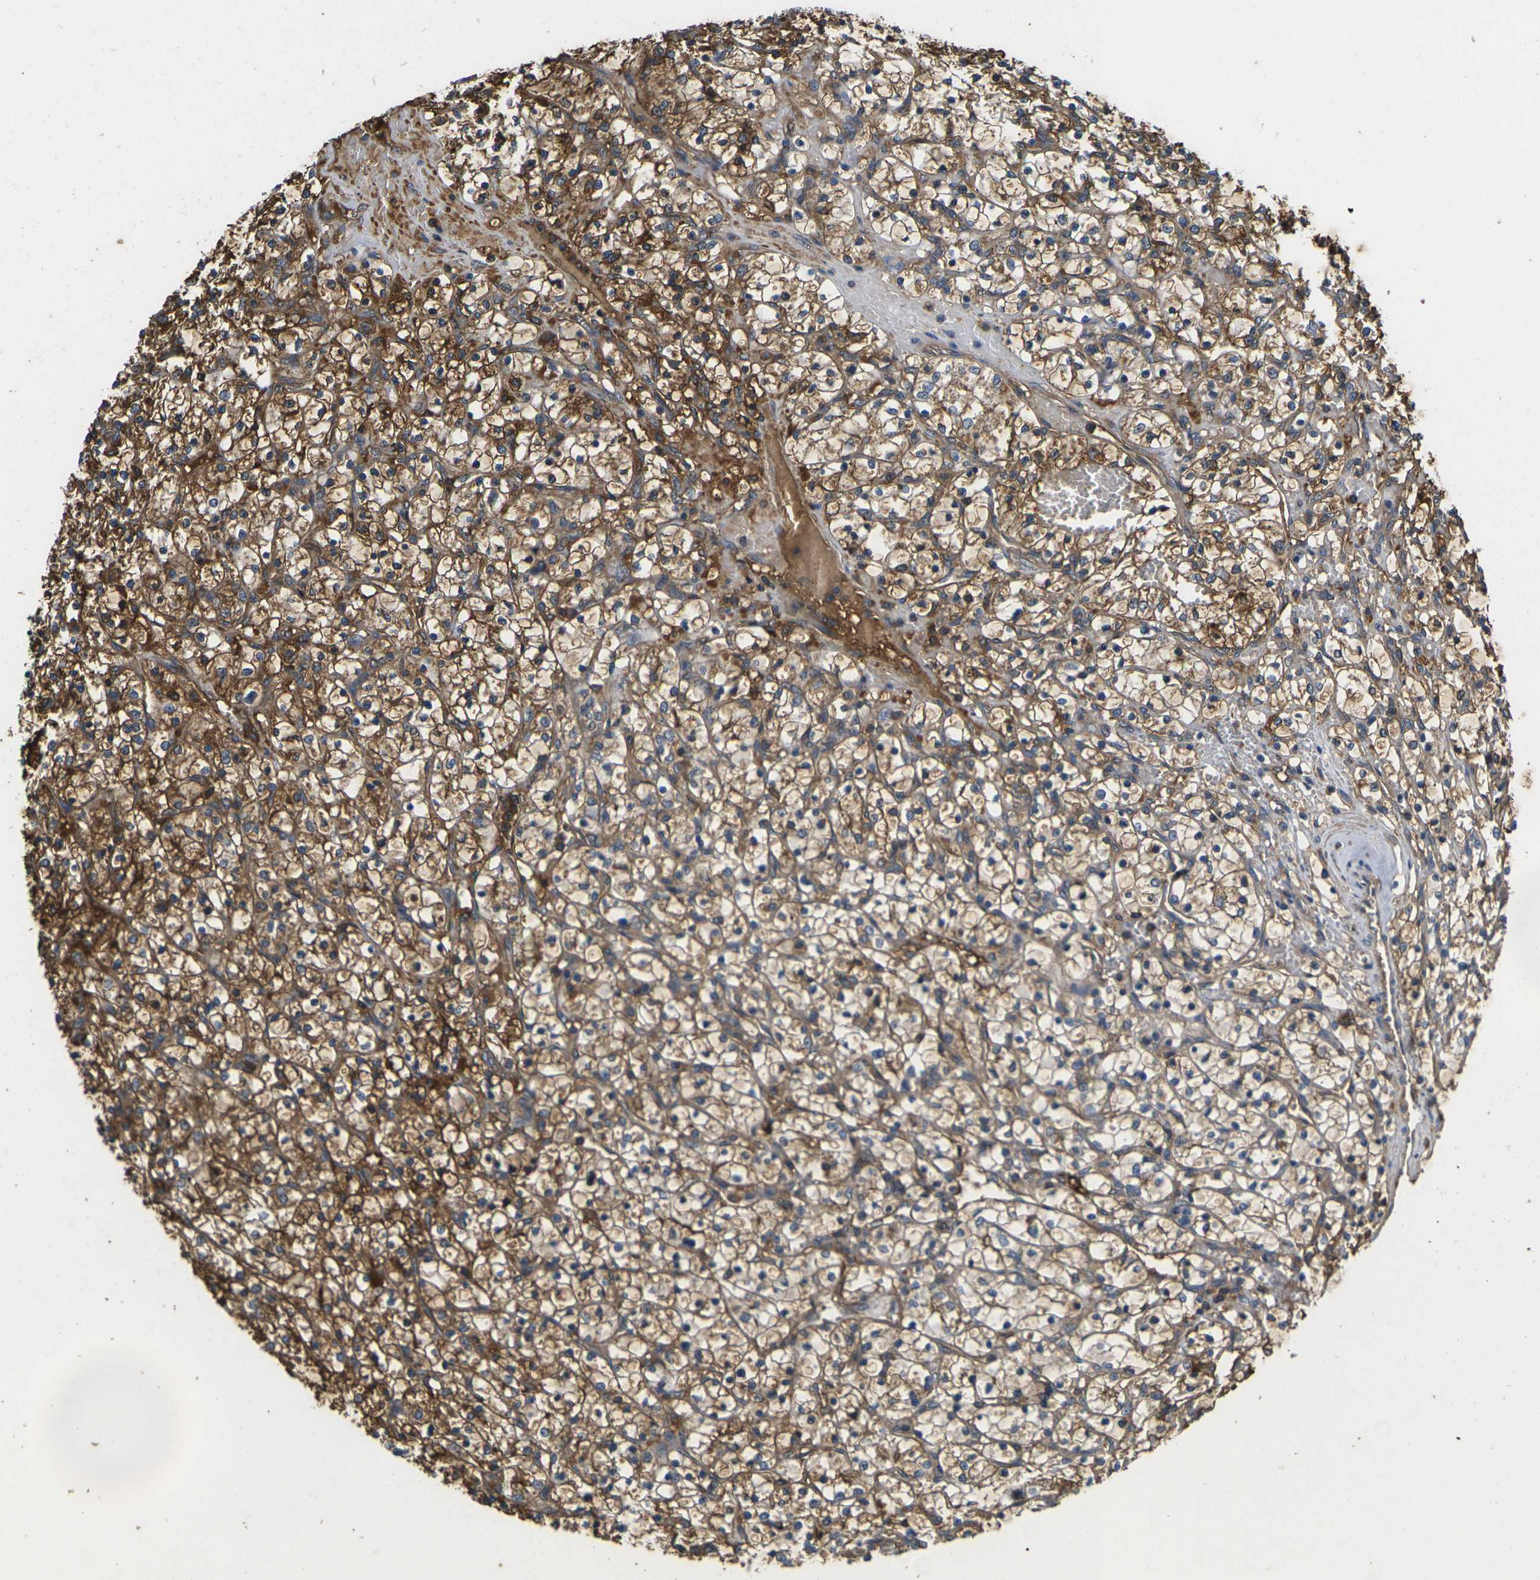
{"staining": {"intensity": "strong", "quantity": ">75%", "location": "cytoplasmic/membranous"}, "tissue": "renal cancer", "cell_type": "Tumor cells", "image_type": "cancer", "snomed": [{"axis": "morphology", "description": "Adenocarcinoma, NOS"}, {"axis": "topography", "description": "Kidney"}], "caption": "Protein staining displays strong cytoplasmic/membranous expression in about >75% of tumor cells in adenocarcinoma (renal).", "gene": "HSPG2", "patient": {"sex": "female", "age": 69}}